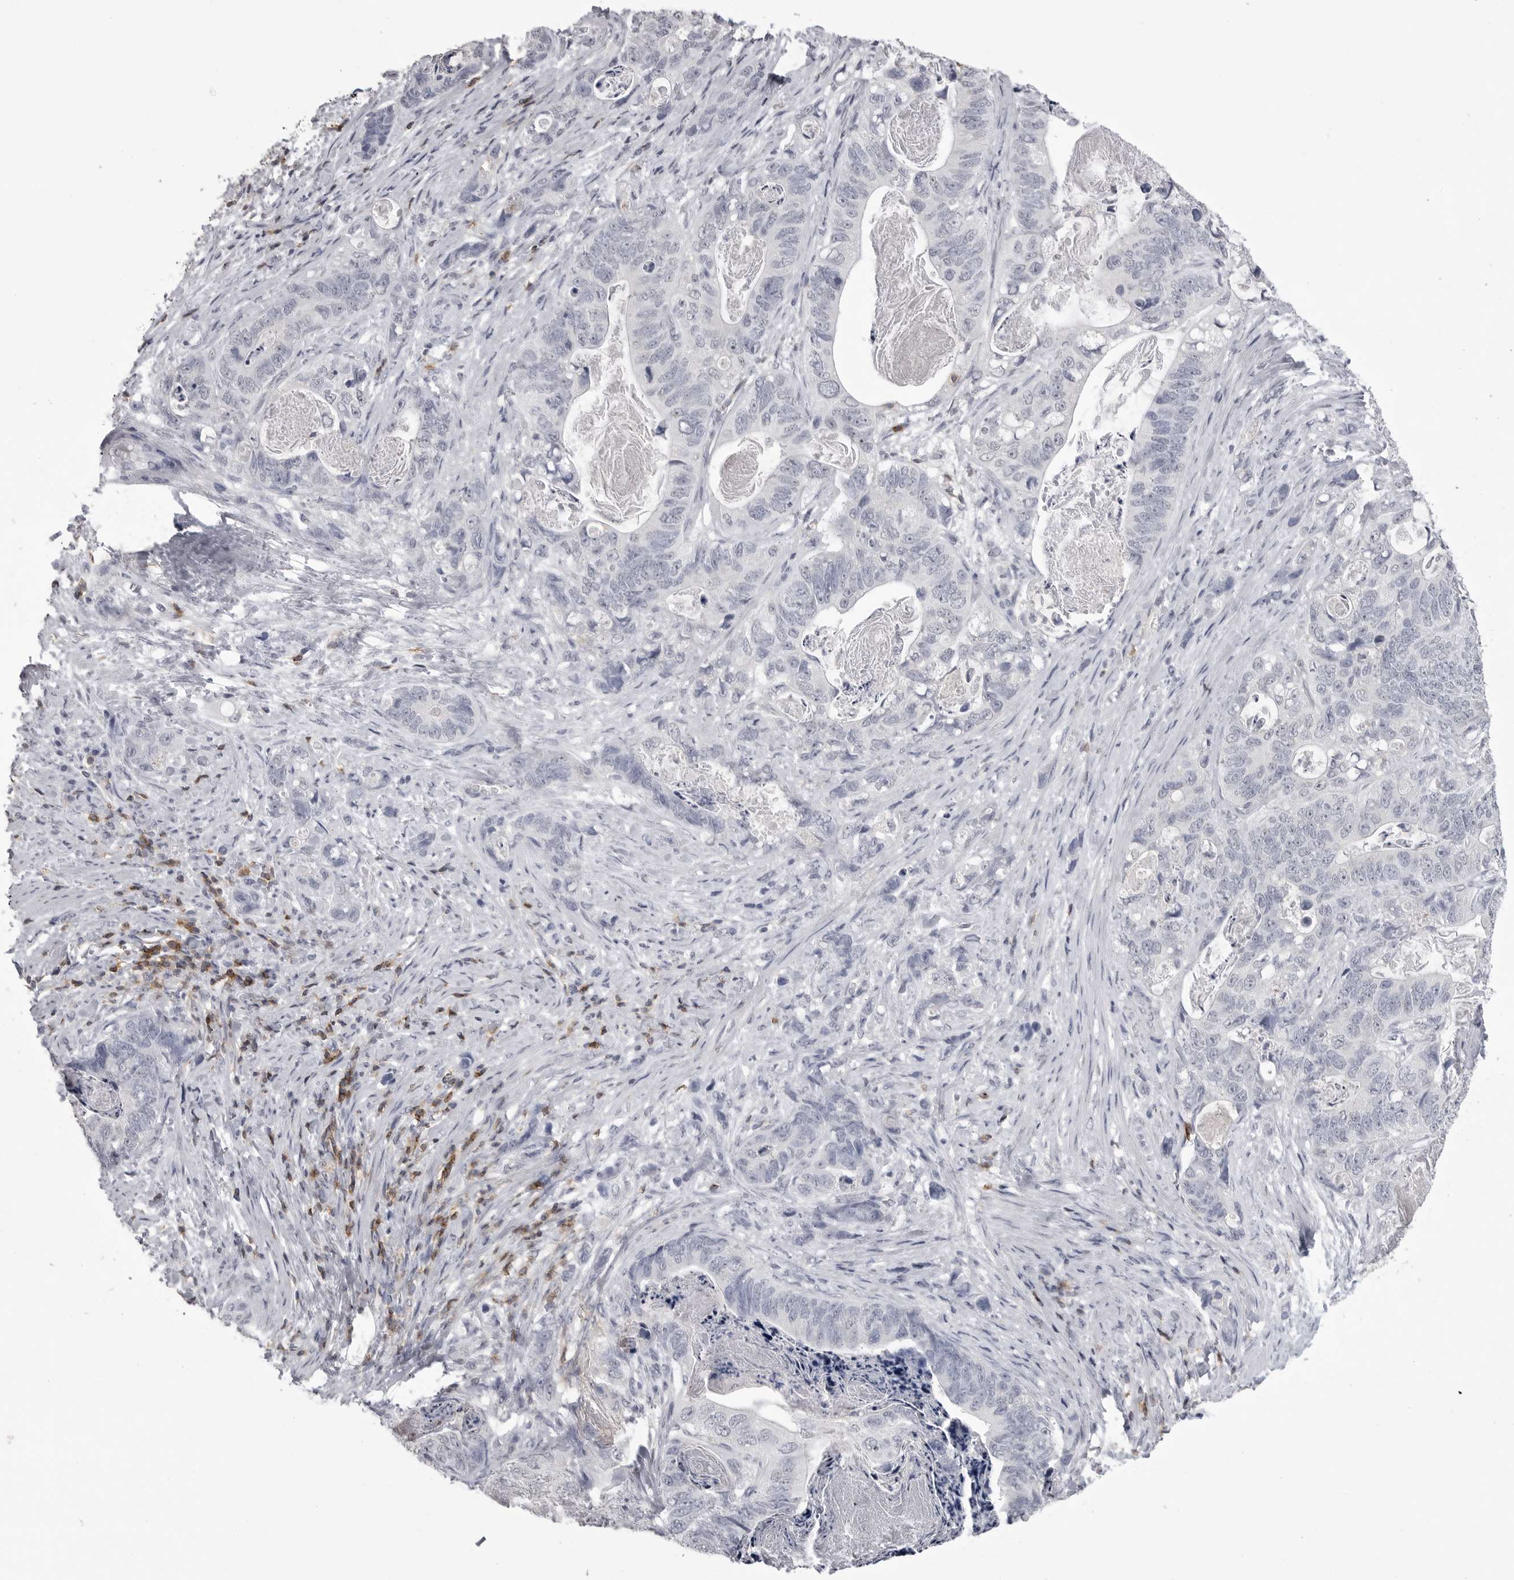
{"staining": {"intensity": "negative", "quantity": "none", "location": "none"}, "tissue": "stomach cancer", "cell_type": "Tumor cells", "image_type": "cancer", "snomed": [{"axis": "morphology", "description": "Normal tissue, NOS"}, {"axis": "morphology", "description": "Adenocarcinoma, NOS"}, {"axis": "topography", "description": "Stomach"}], "caption": "Tumor cells show no significant staining in stomach cancer (adenocarcinoma).", "gene": "ITGAL", "patient": {"sex": "female", "age": 89}}